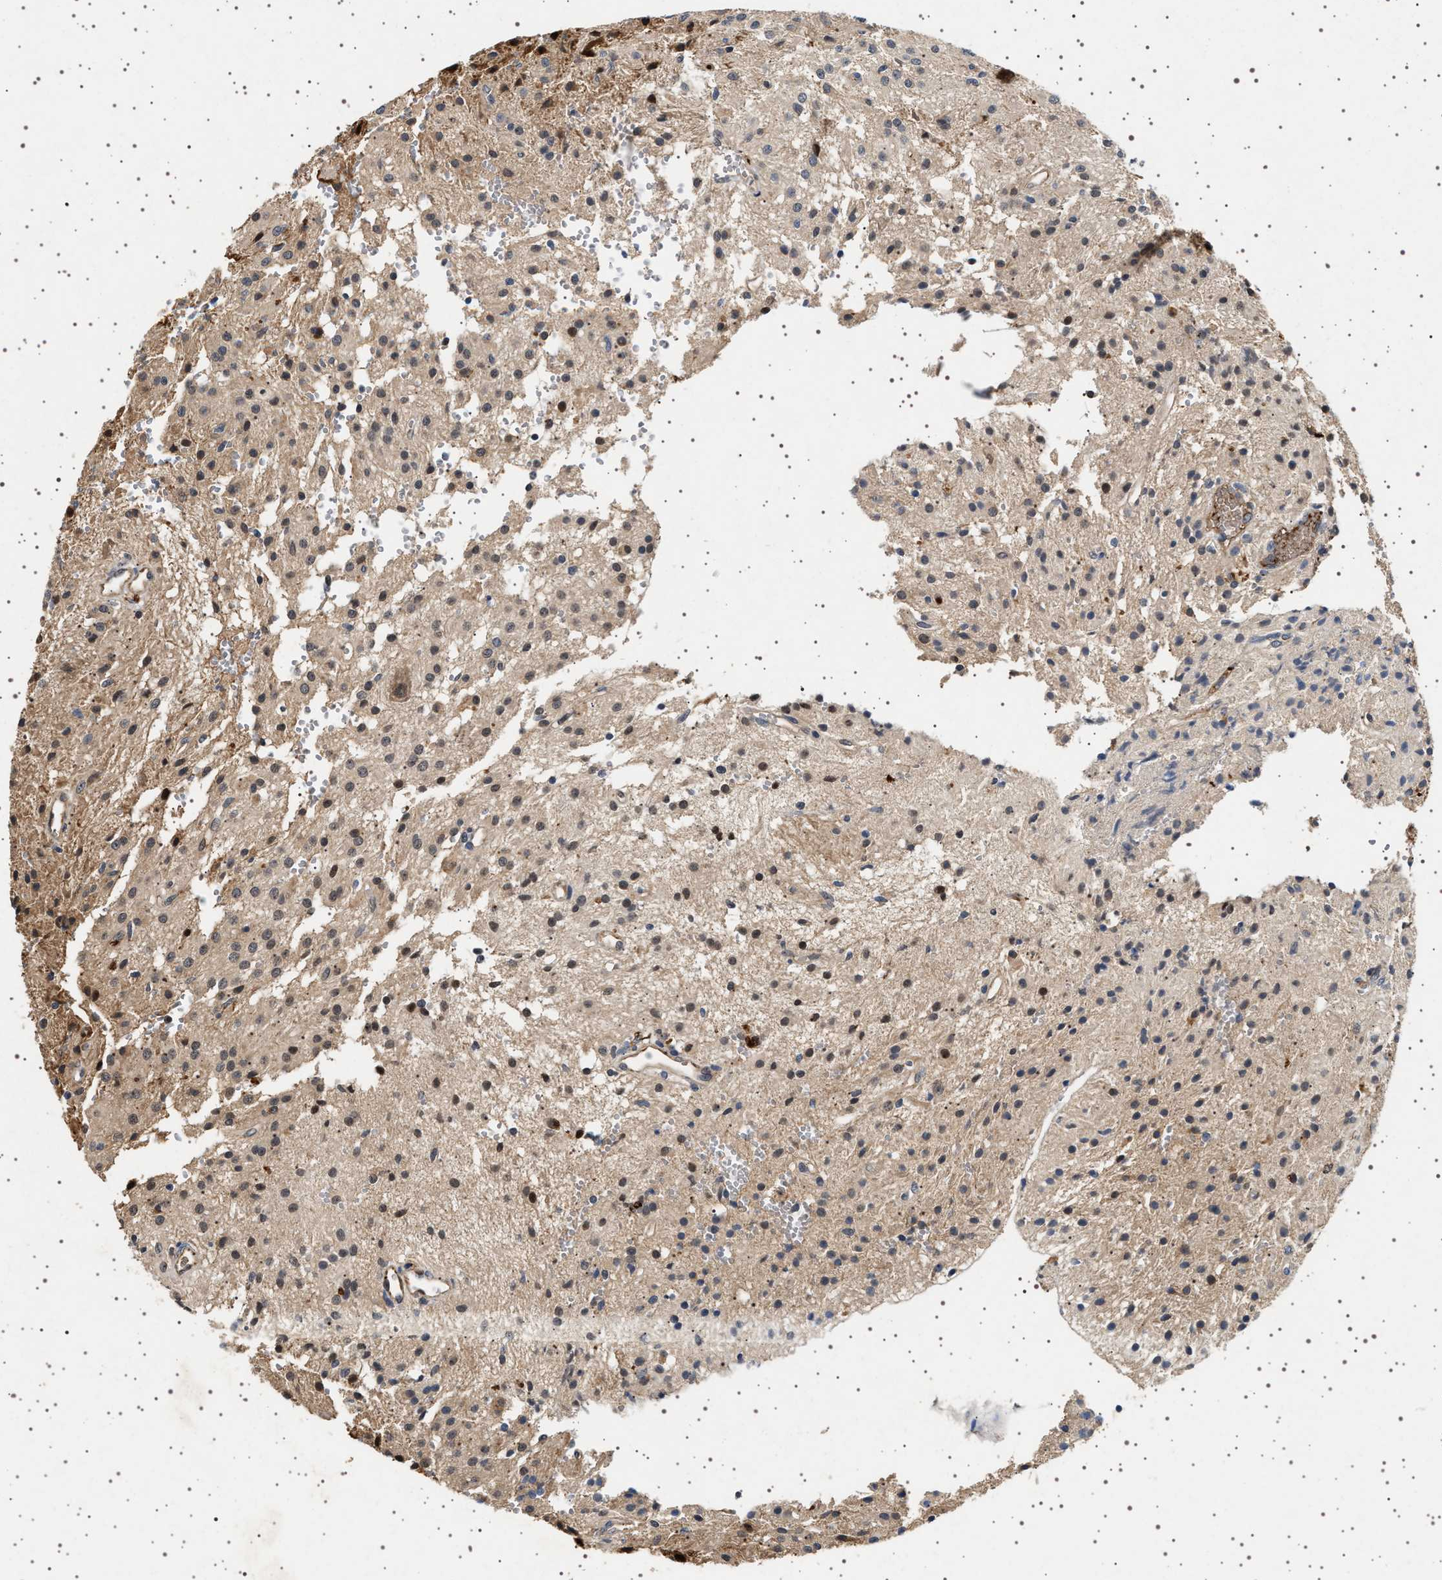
{"staining": {"intensity": "strong", "quantity": "<25%", "location": "cytoplasmic/membranous"}, "tissue": "glioma", "cell_type": "Tumor cells", "image_type": "cancer", "snomed": [{"axis": "morphology", "description": "Glioma, malignant, High grade"}, {"axis": "topography", "description": "Brain"}], "caption": "Protein staining demonstrates strong cytoplasmic/membranous staining in about <25% of tumor cells in malignant glioma (high-grade). (IHC, brightfield microscopy, high magnification).", "gene": "FICD", "patient": {"sex": "female", "age": 59}}